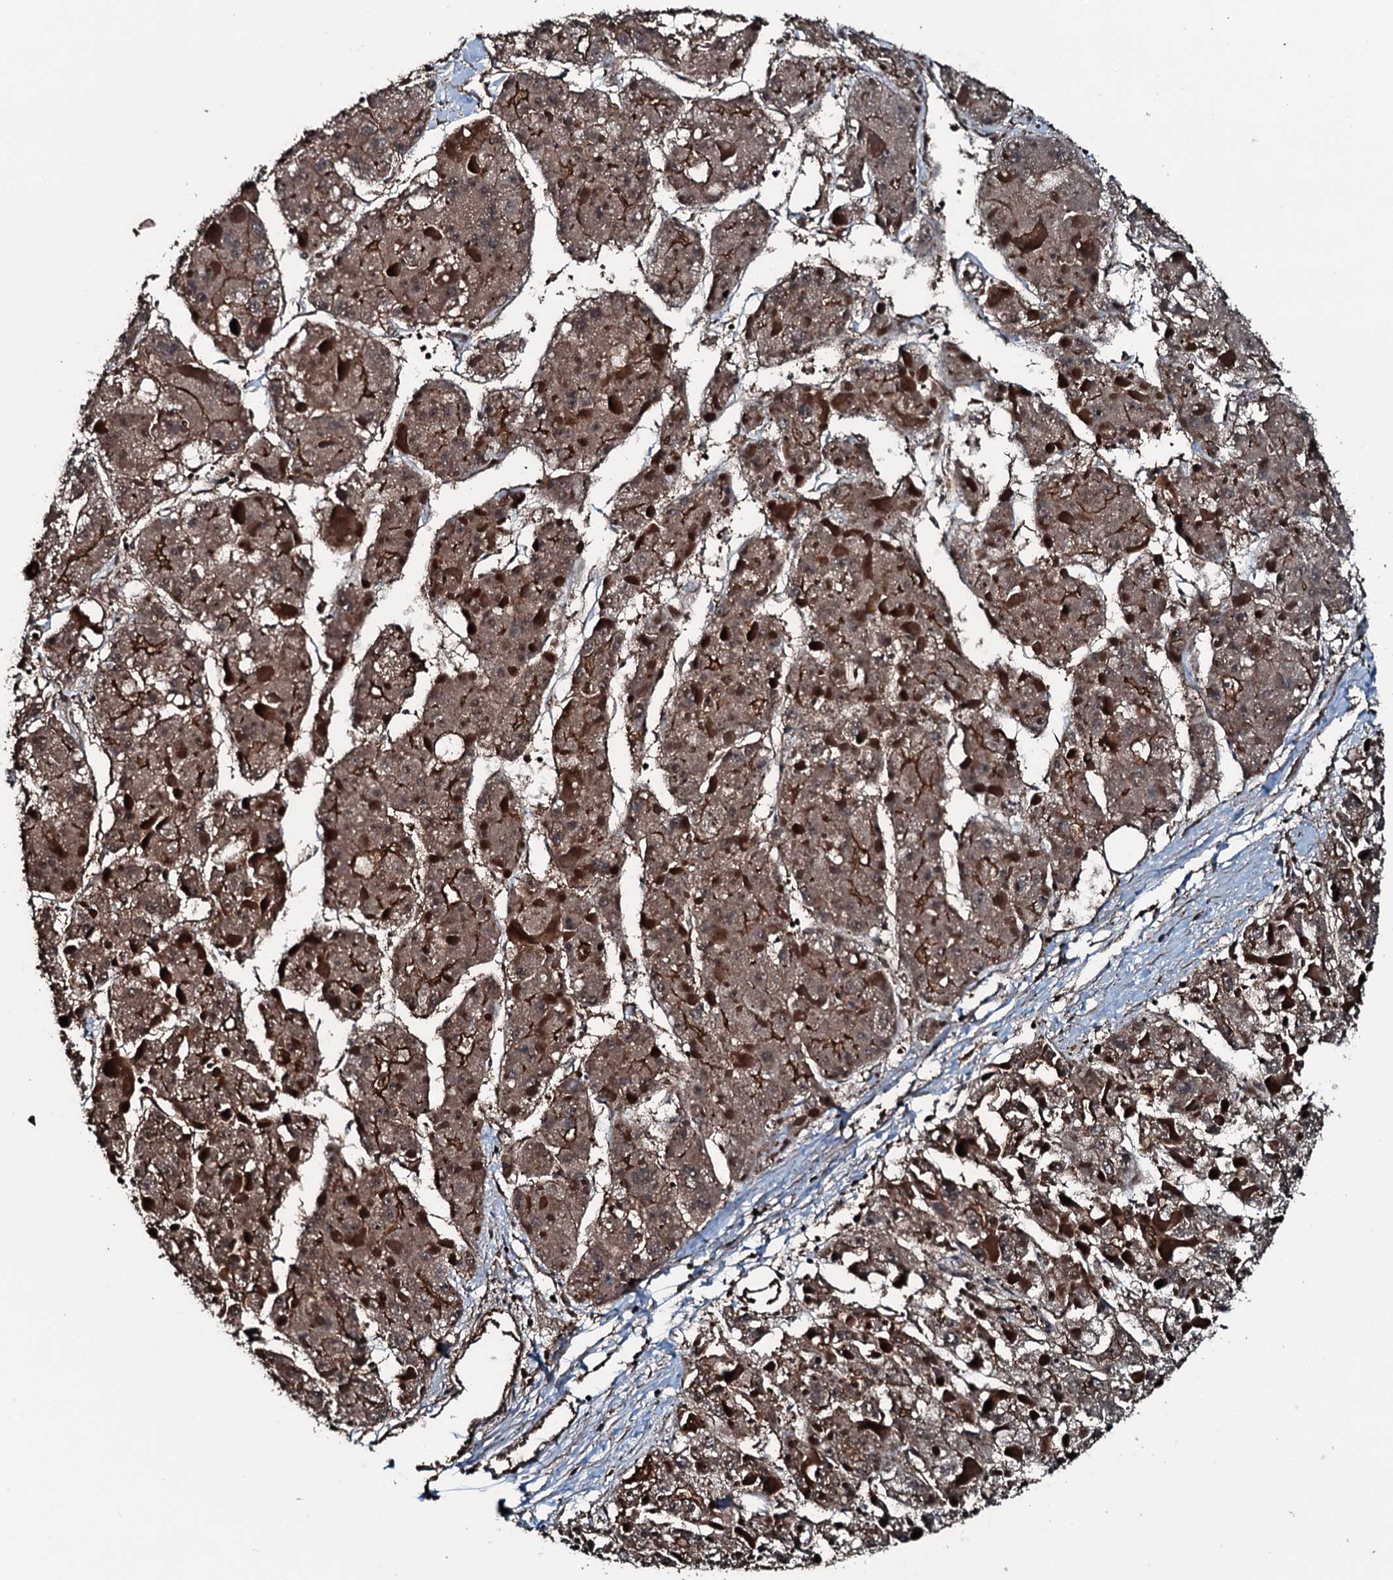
{"staining": {"intensity": "moderate", "quantity": ">75%", "location": "cytoplasmic/membranous"}, "tissue": "liver cancer", "cell_type": "Tumor cells", "image_type": "cancer", "snomed": [{"axis": "morphology", "description": "Carcinoma, Hepatocellular, NOS"}, {"axis": "topography", "description": "Liver"}], "caption": "A brown stain shows moderate cytoplasmic/membranous staining of a protein in hepatocellular carcinoma (liver) tumor cells. (brown staining indicates protein expression, while blue staining denotes nuclei).", "gene": "SLC25A38", "patient": {"sex": "female", "age": 73}}